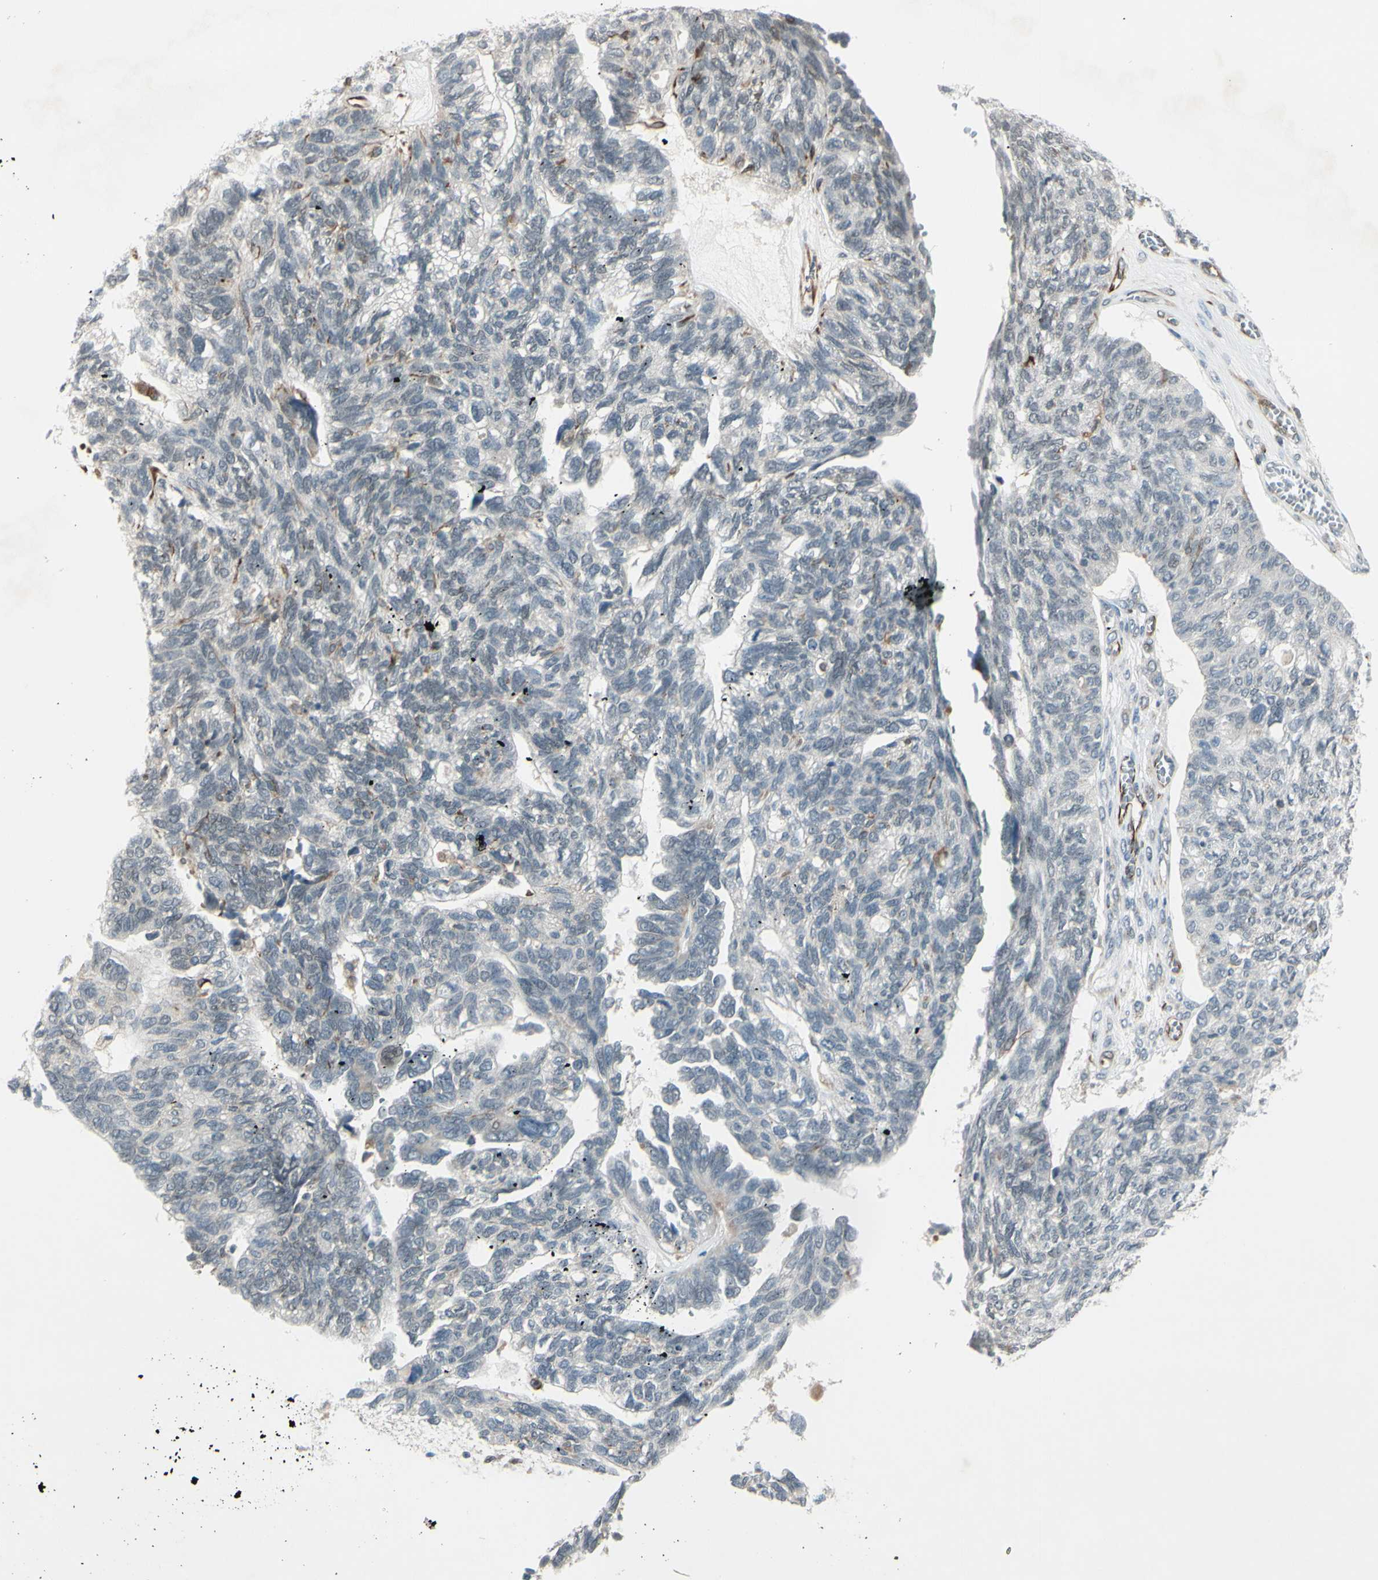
{"staining": {"intensity": "negative", "quantity": "none", "location": "none"}, "tissue": "ovarian cancer", "cell_type": "Tumor cells", "image_type": "cancer", "snomed": [{"axis": "morphology", "description": "Cystadenocarcinoma, serous, NOS"}, {"axis": "topography", "description": "Ovary"}], "caption": "A high-resolution photomicrograph shows immunohistochemistry staining of ovarian cancer (serous cystadenocarcinoma), which reveals no significant expression in tumor cells. The staining was performed using DAB (3,3'-diaminobenzidine) to visualize the protein expression in brown, while the nuclei were stained in blue with hematoxylin (Magnification: 20x).", "gene": "FGFR2", "patient": {"sex": "female", "age": 79}}